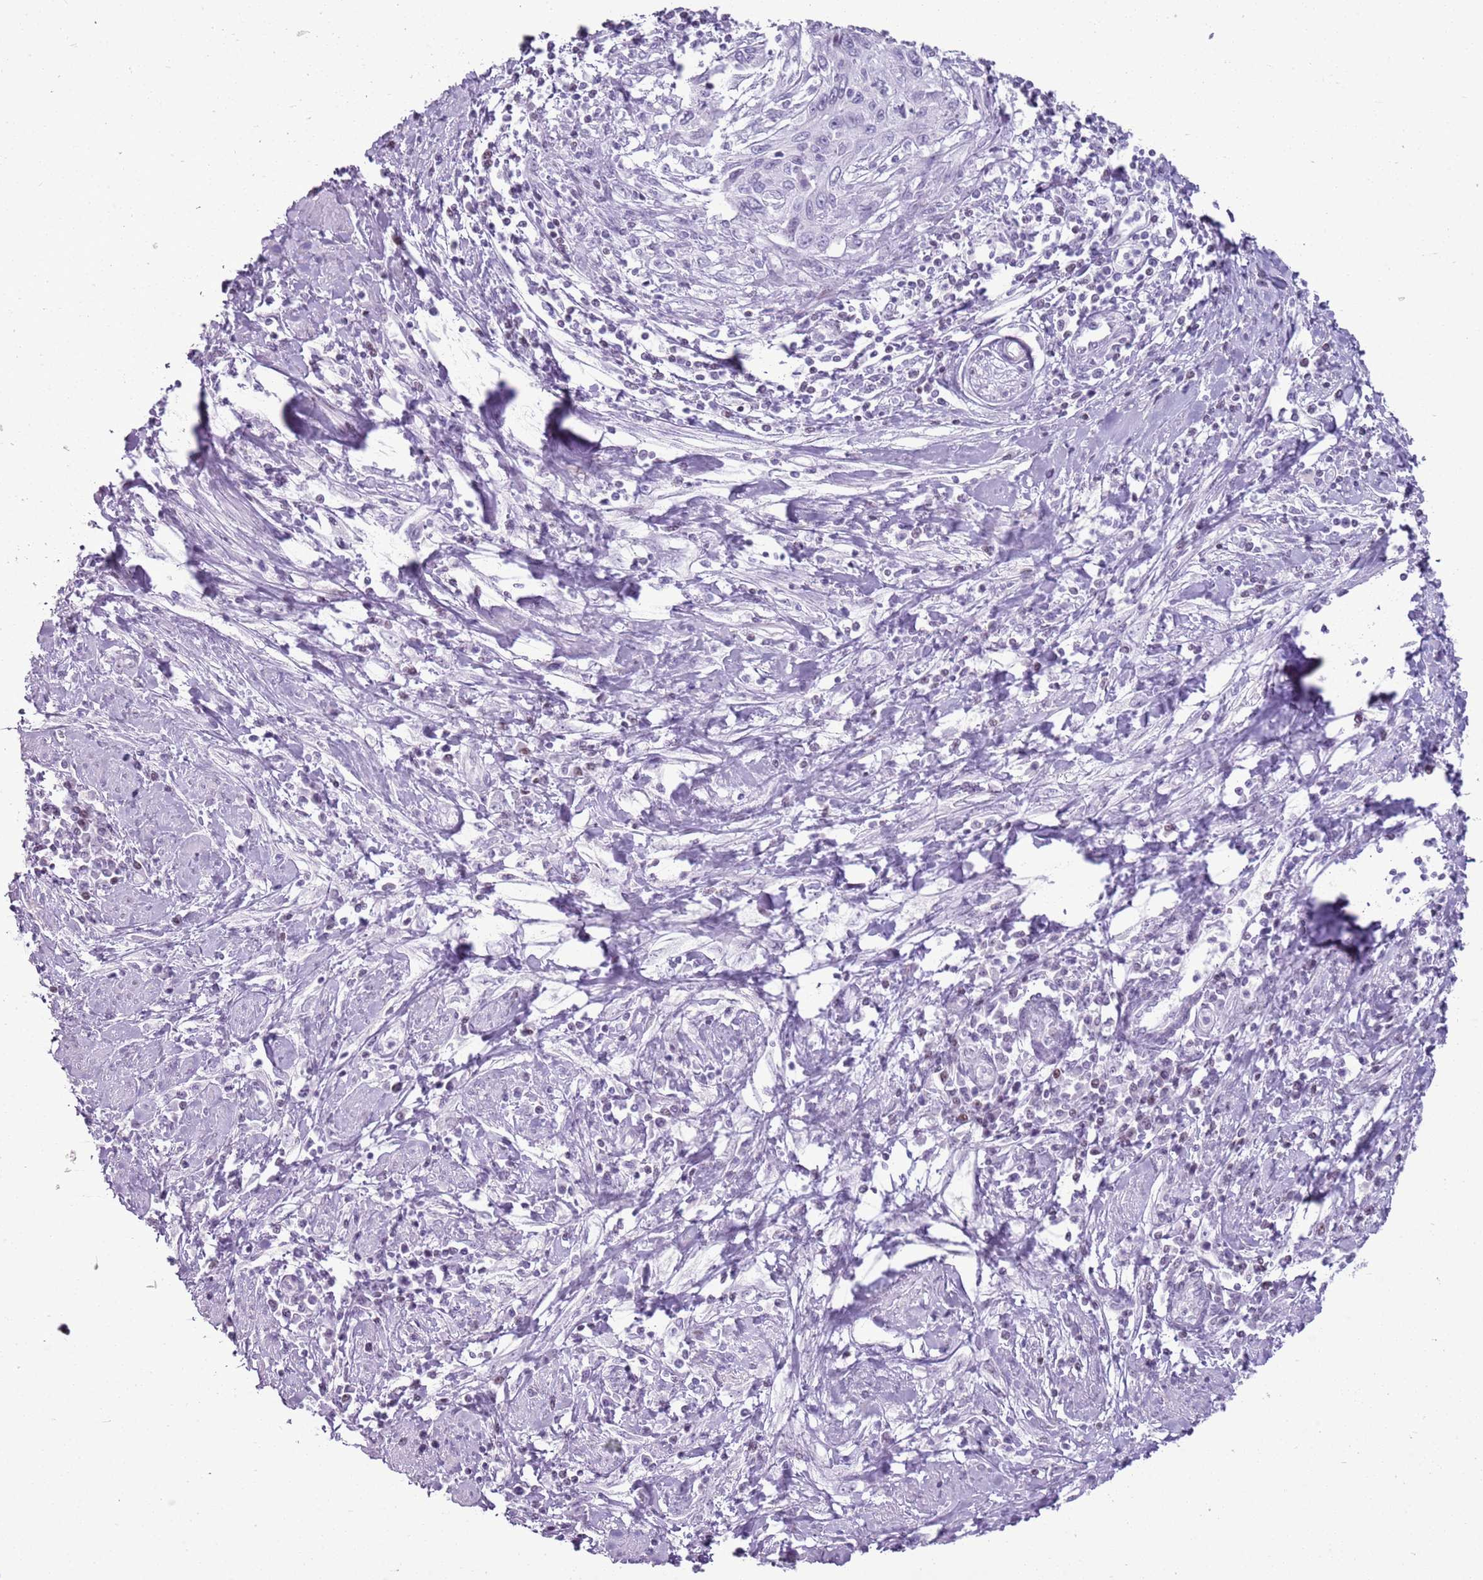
{"staining": {"intensity": "negative", "quantity": "none", "location": "none"}, "tissue": "cervical cancer", "cell_type": "Tumor cells", "image_type": "cancer", "snomed": [{"axis": "morphology", "description": "Squamous cell carcinoma, NOS"}, {"axis": "topography", "description": "Cervix"}], "caption": "Tumor cells are negative for protein expression in human cervical cancer.", "gene": "ASIP", "patient": {"sex": "female", "age": 32}}